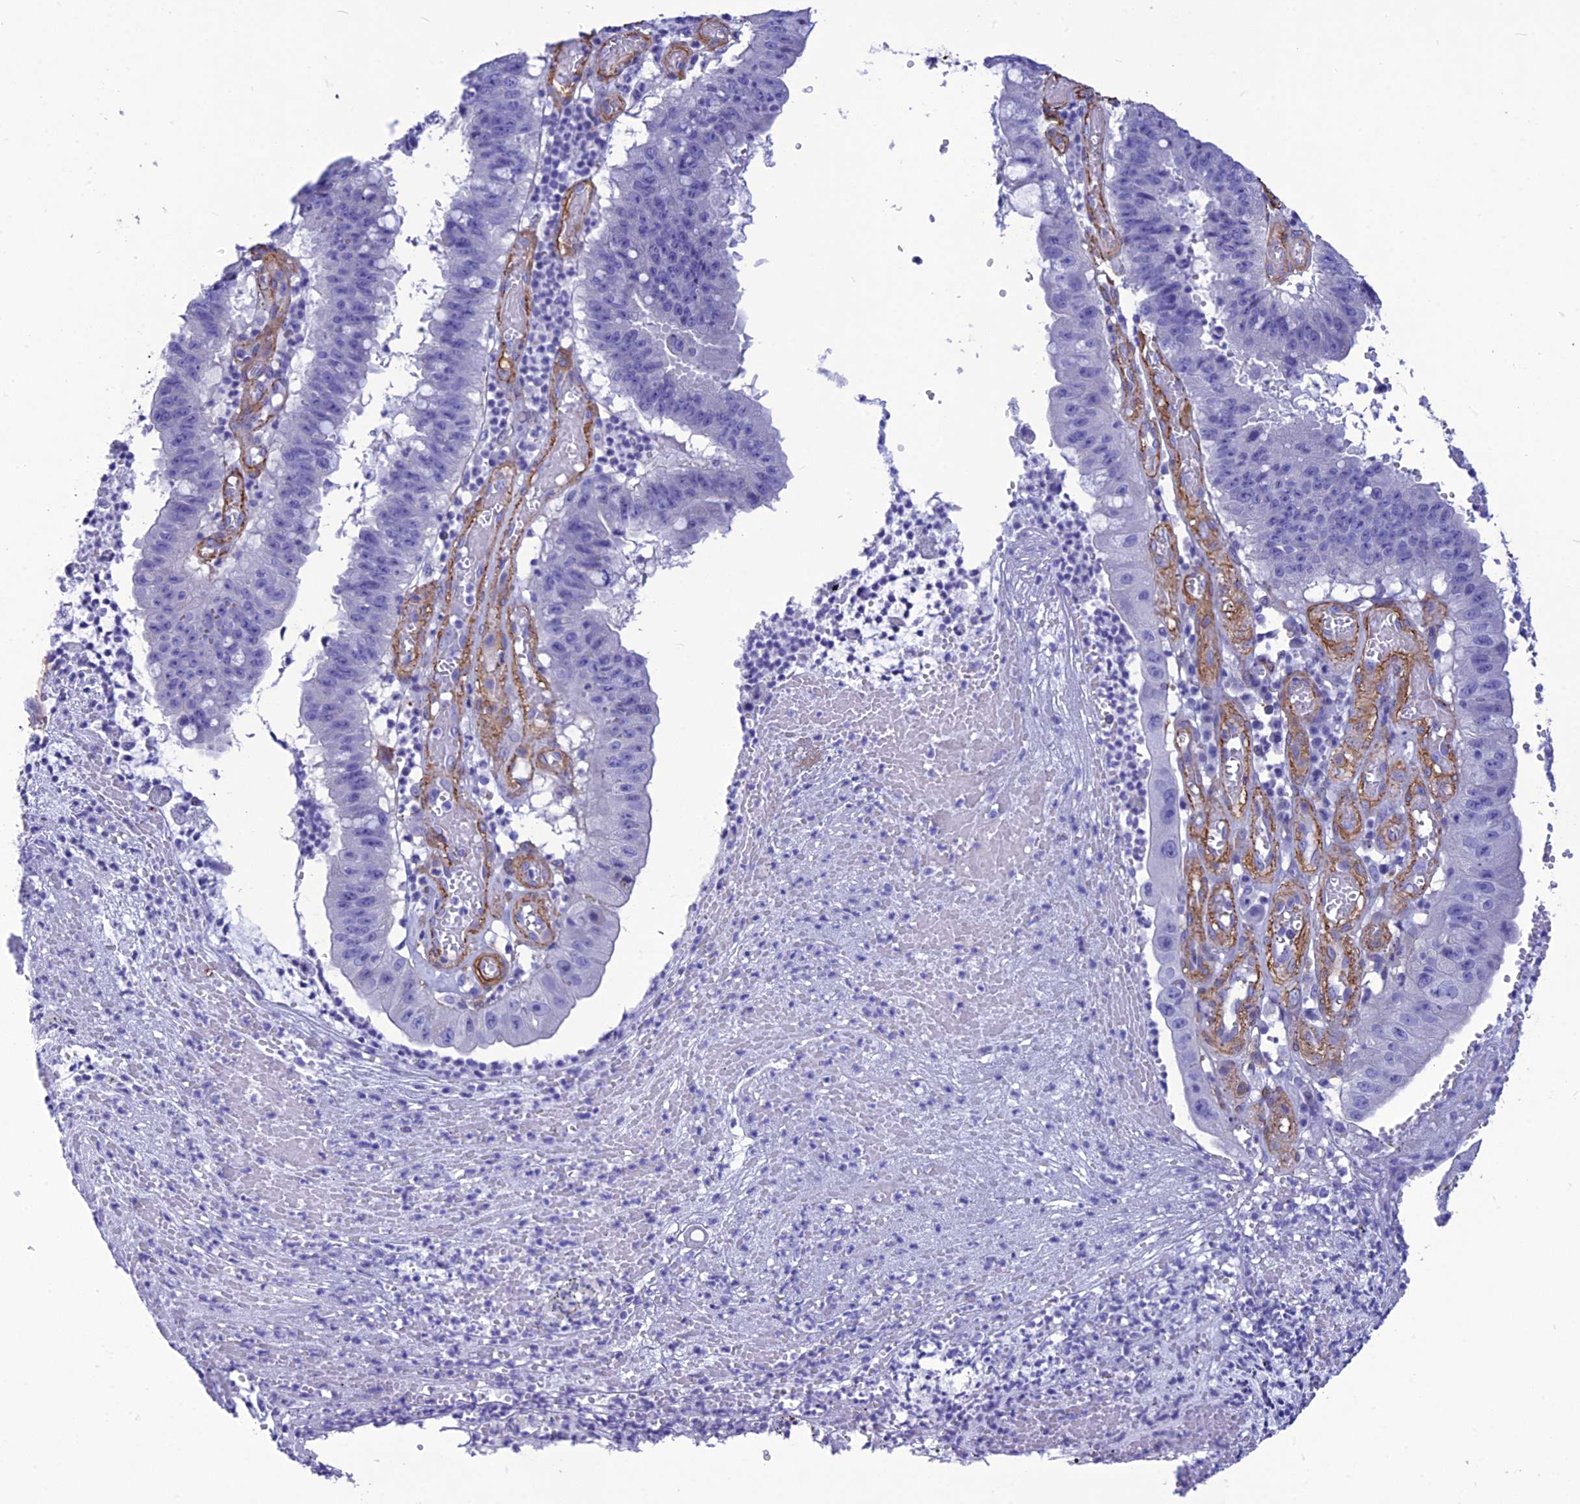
{"staining": {"intensity": "negative", "quantity": "none", "location": "none"}, "tissue": "stomach cancer", "cell_type": "Tumor cells", "image_type": "cancer", "snomed": [{"axis": "morphology", "description": "Adenocarcinoma, NOS"}, {"axis": "topography", "description": "Stomach"}], "caption": "This is a image of immunohistochemistry staining of adenocarcinoma (stomach), which shows no staining in tumor cells.", "gene": "NKD1", "patient": {"sex": "male", "age": 59}}